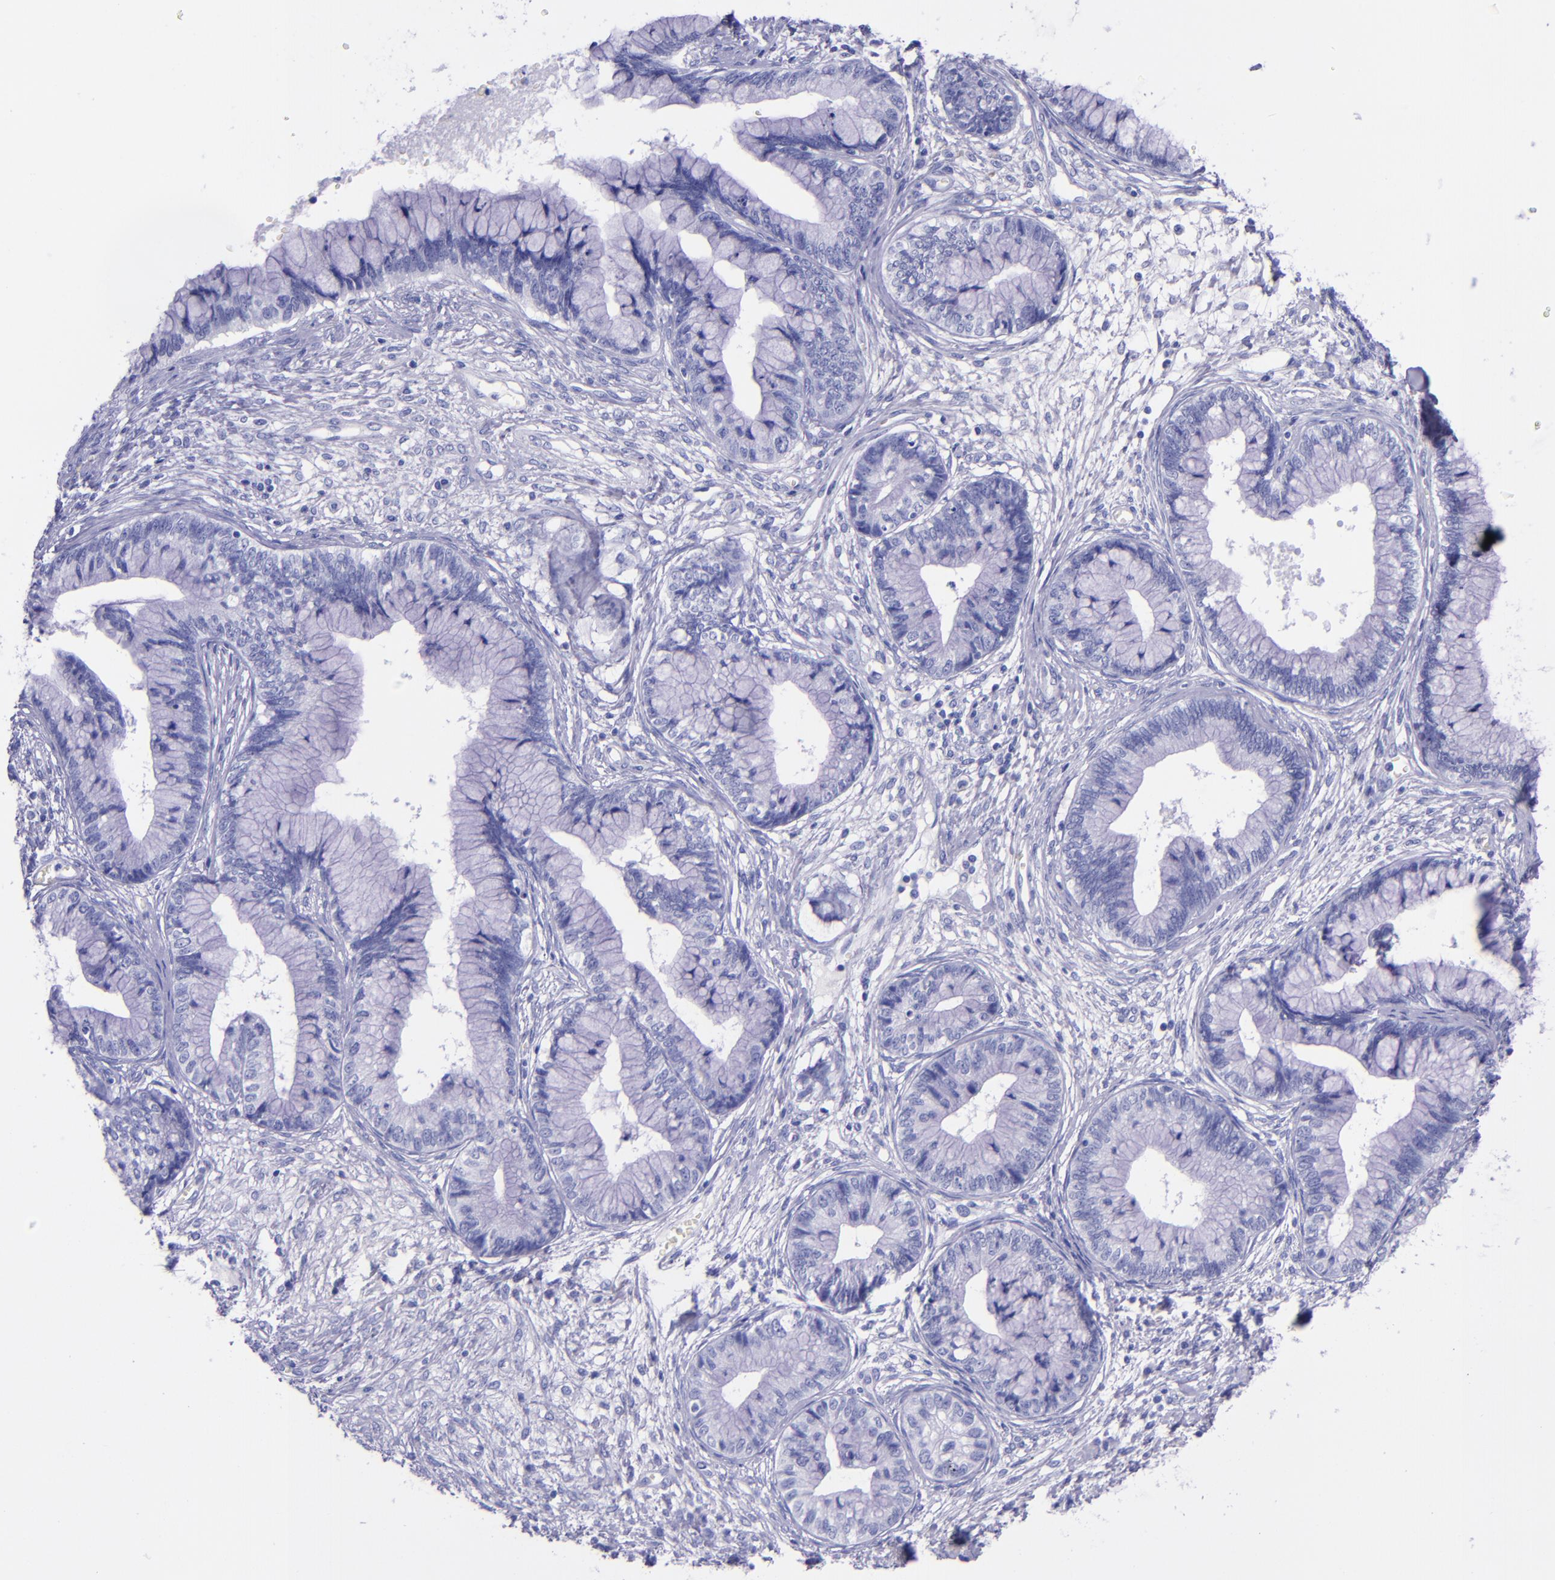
{"staining": {"intensity": "negative", "quantity": "none", "location": "none"}, "tissue": "cervical cancer", "cell_type": "Tumor cells", "image_type": "cancer", "snomed": [{"axis": "morphology", "description": "Adenocarcinoma, NOS"}, {"axis": "topography", "description": "Cervix"}], "caption": "Immunohistochemistry (IHC) image of cervical adenocarcinoma stained for a protein (brown), which demonstrates no positivity in tumor cells. (Stains: DAB immunohistochemistry with hematoxylin counter stain, Microscopy: brightfield microscopy at high magnification).", "gene": "MBP", "patient": {"sex": "female", "age": 44}}